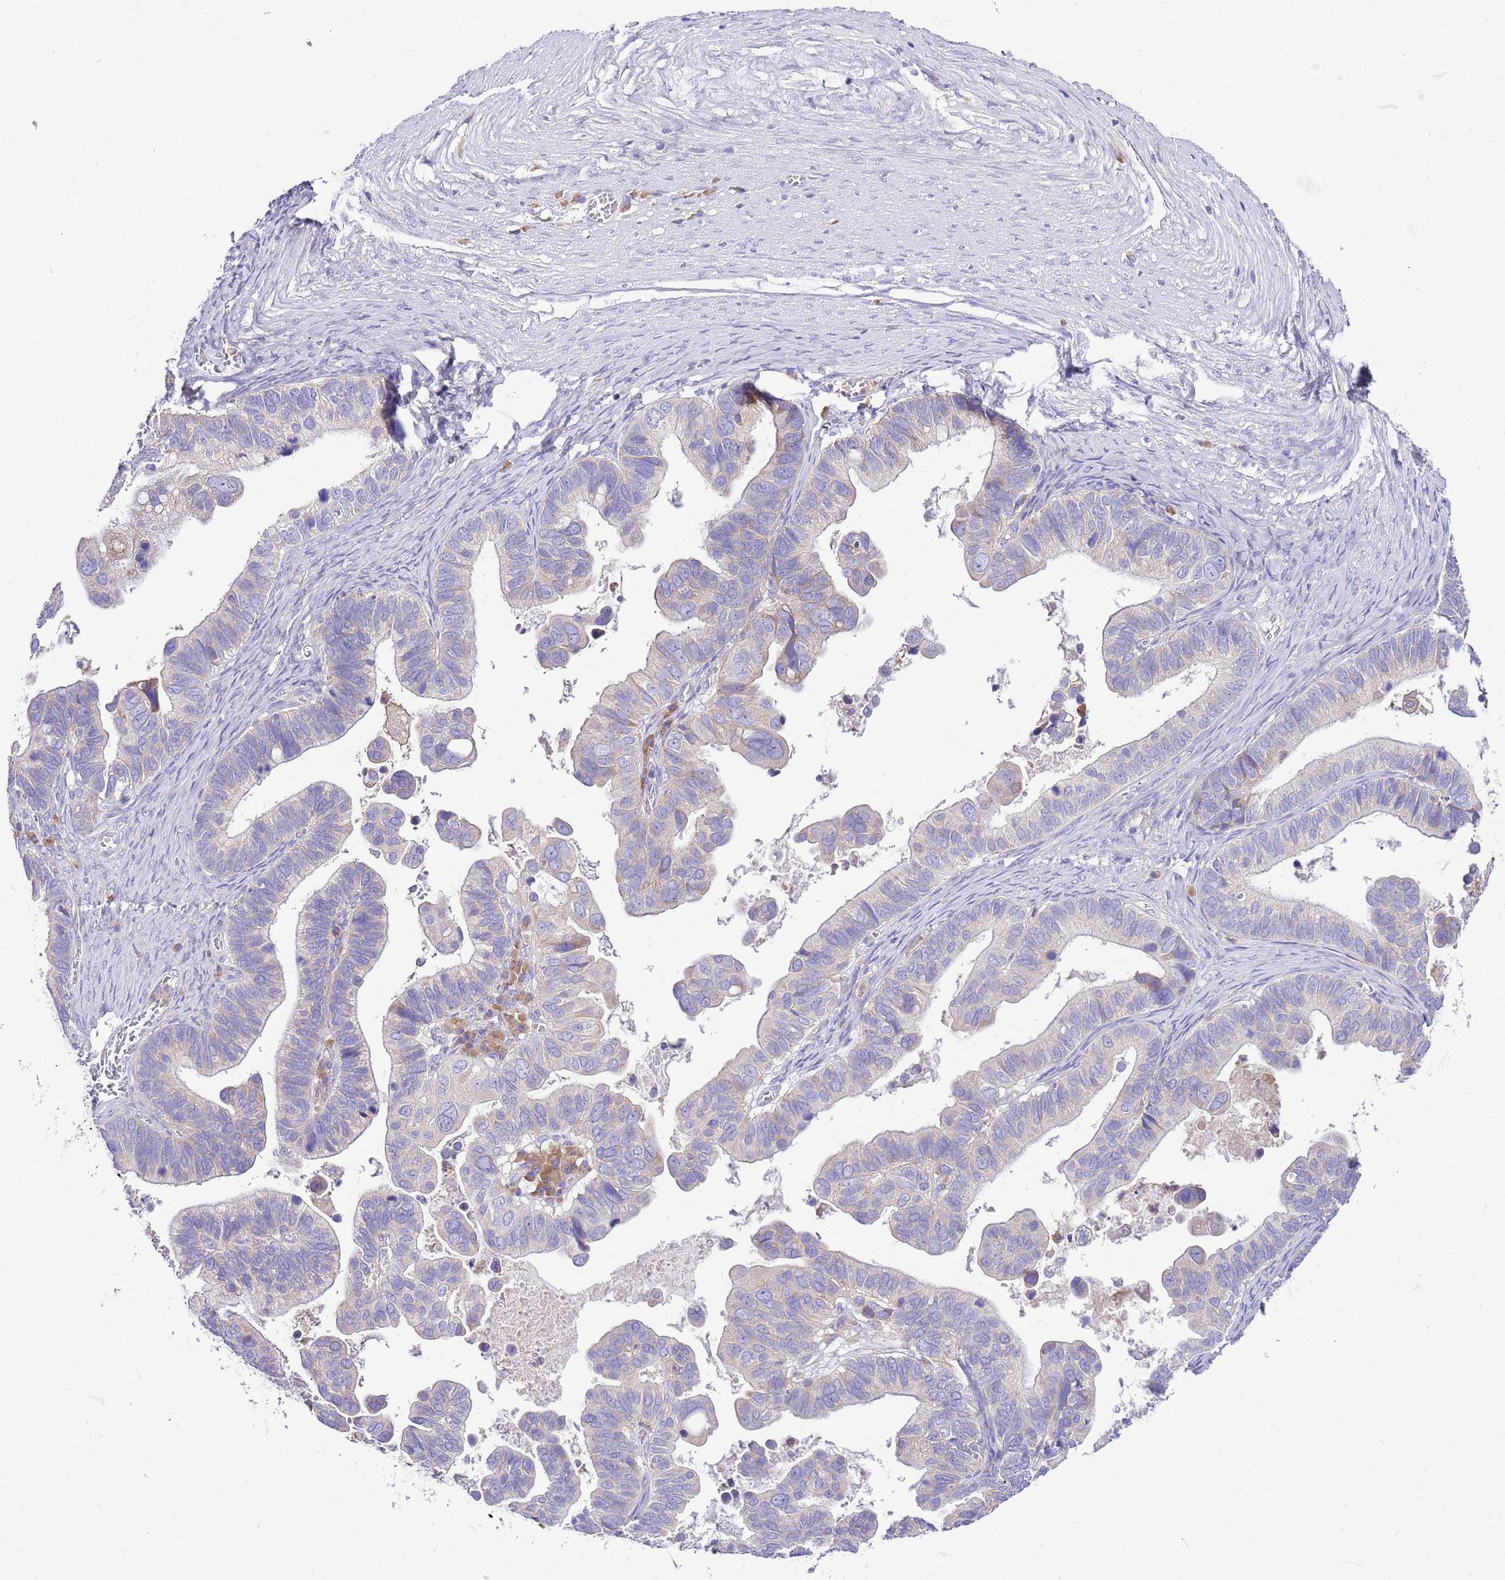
{"staining": {"intensity": "weak", "quantity": "<25%", "location": "cytoplasmic/membranous"}, "tissue": "ovarian cancer", "cell_type": "Tumor cells", "image_type": "cancer", "snomed": [{"axis": "morphology", "description": "Cystadenocarcinoma, serous, NOS"}, {"axis": "topography", "description": "Ovary"}], "caption": "Tumor cells show no significant protein expression in ovarian serous cystadenocarcinoma.", "gene": "RPS10", "patient": {"sex": "female", "age": 56}}